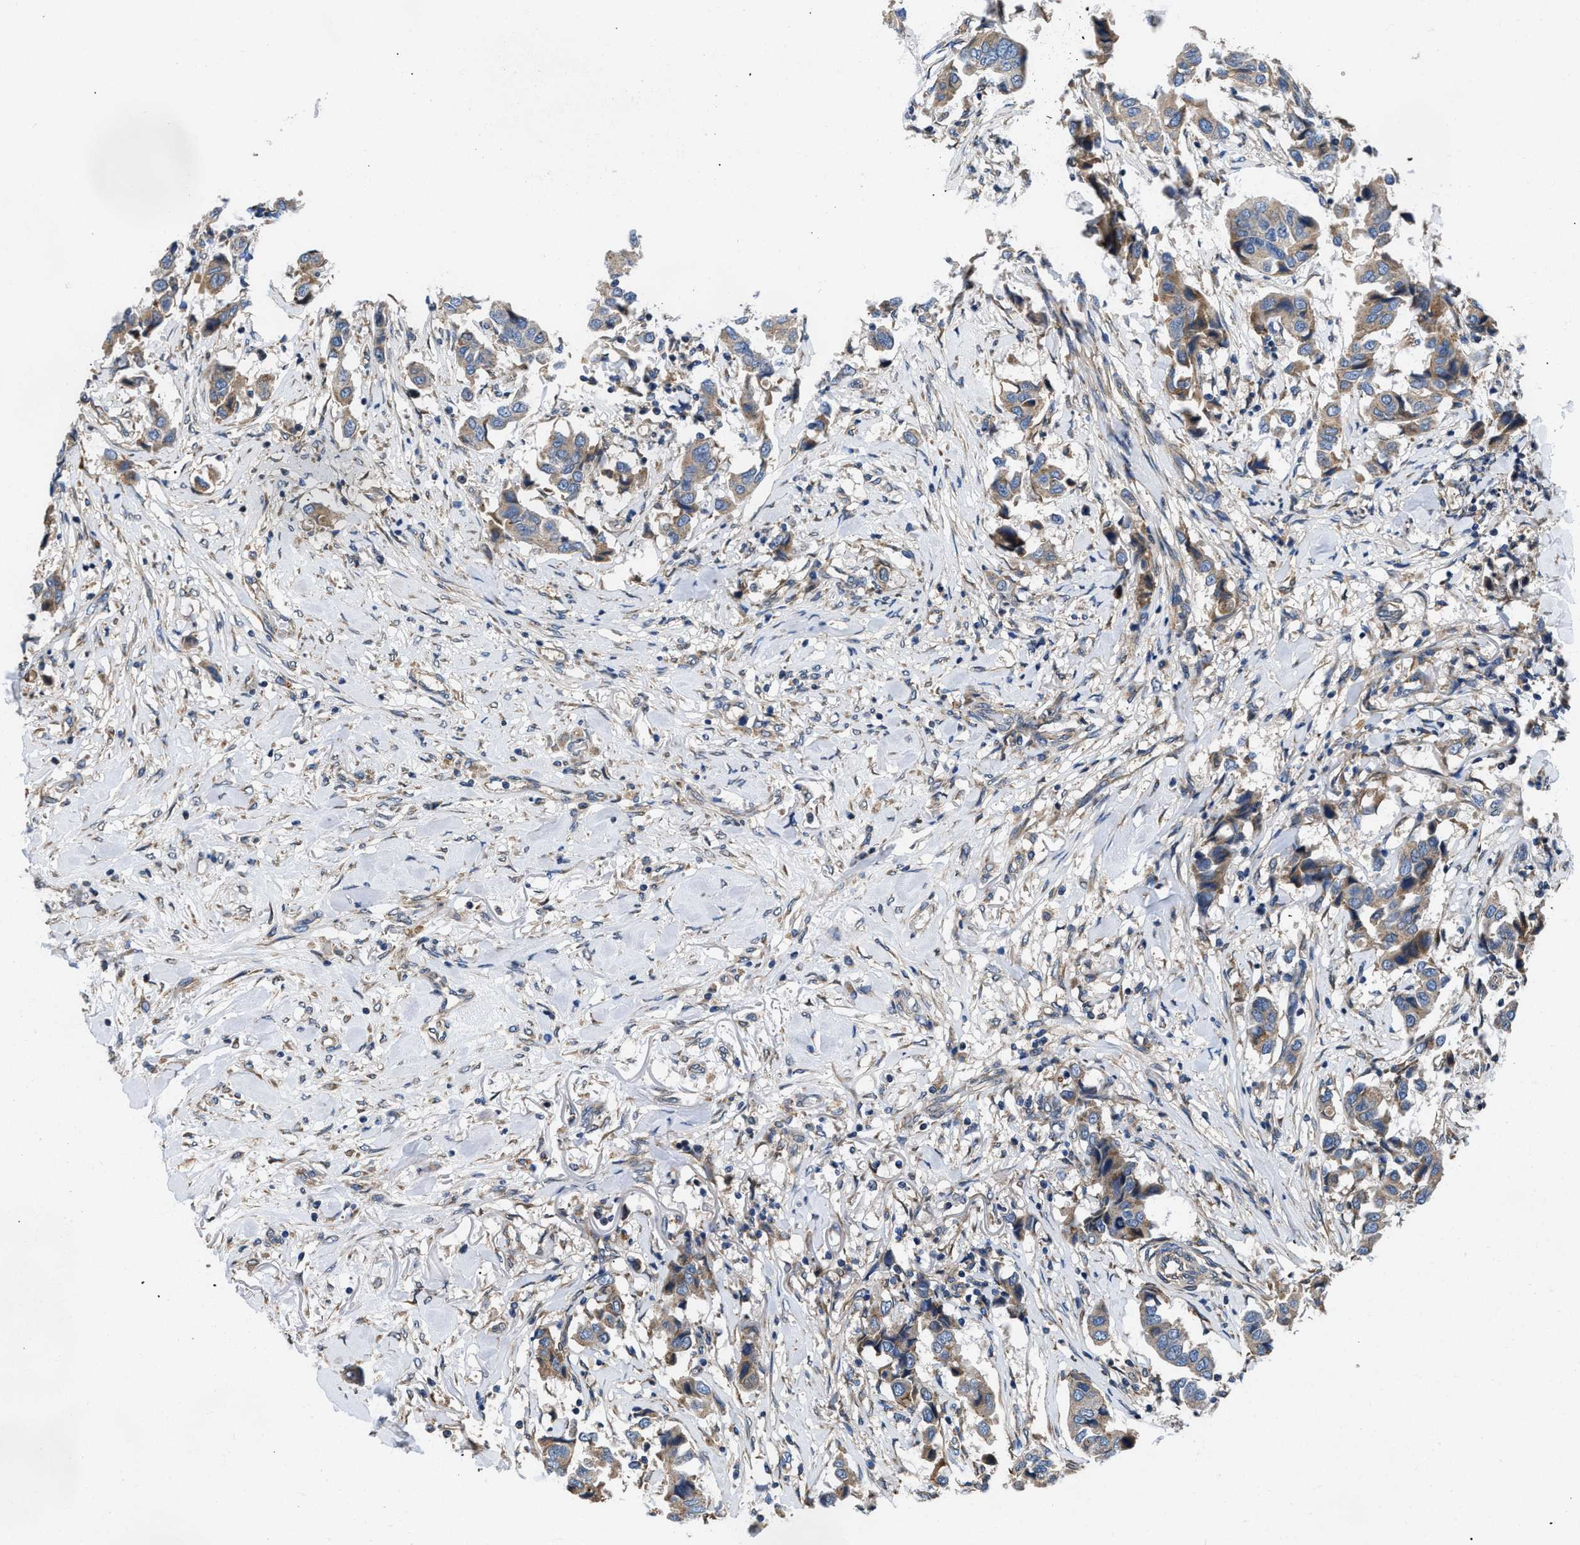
{"staining": {"intensity": "weak", "quantity": ">75%", "location": "cytoplasmic/membranous"}, "tissue": "breast cancer", "cell_type": "Tumor cells", "image_type": "cancer", "snomed": [{"axis": "morphology", "description": "Duct carcinoma"}, {"axis": "topography", "description": "Breast"}], "caption": "Protein expression by immunohistochemistry demonstrates weak cytoplasmic/membranous positivity in about >75% of tumor cells in infiltrating ductal carcinoma (breast).", "gene": "CEP128", "patient": {"sex": "female", "age": 80}}